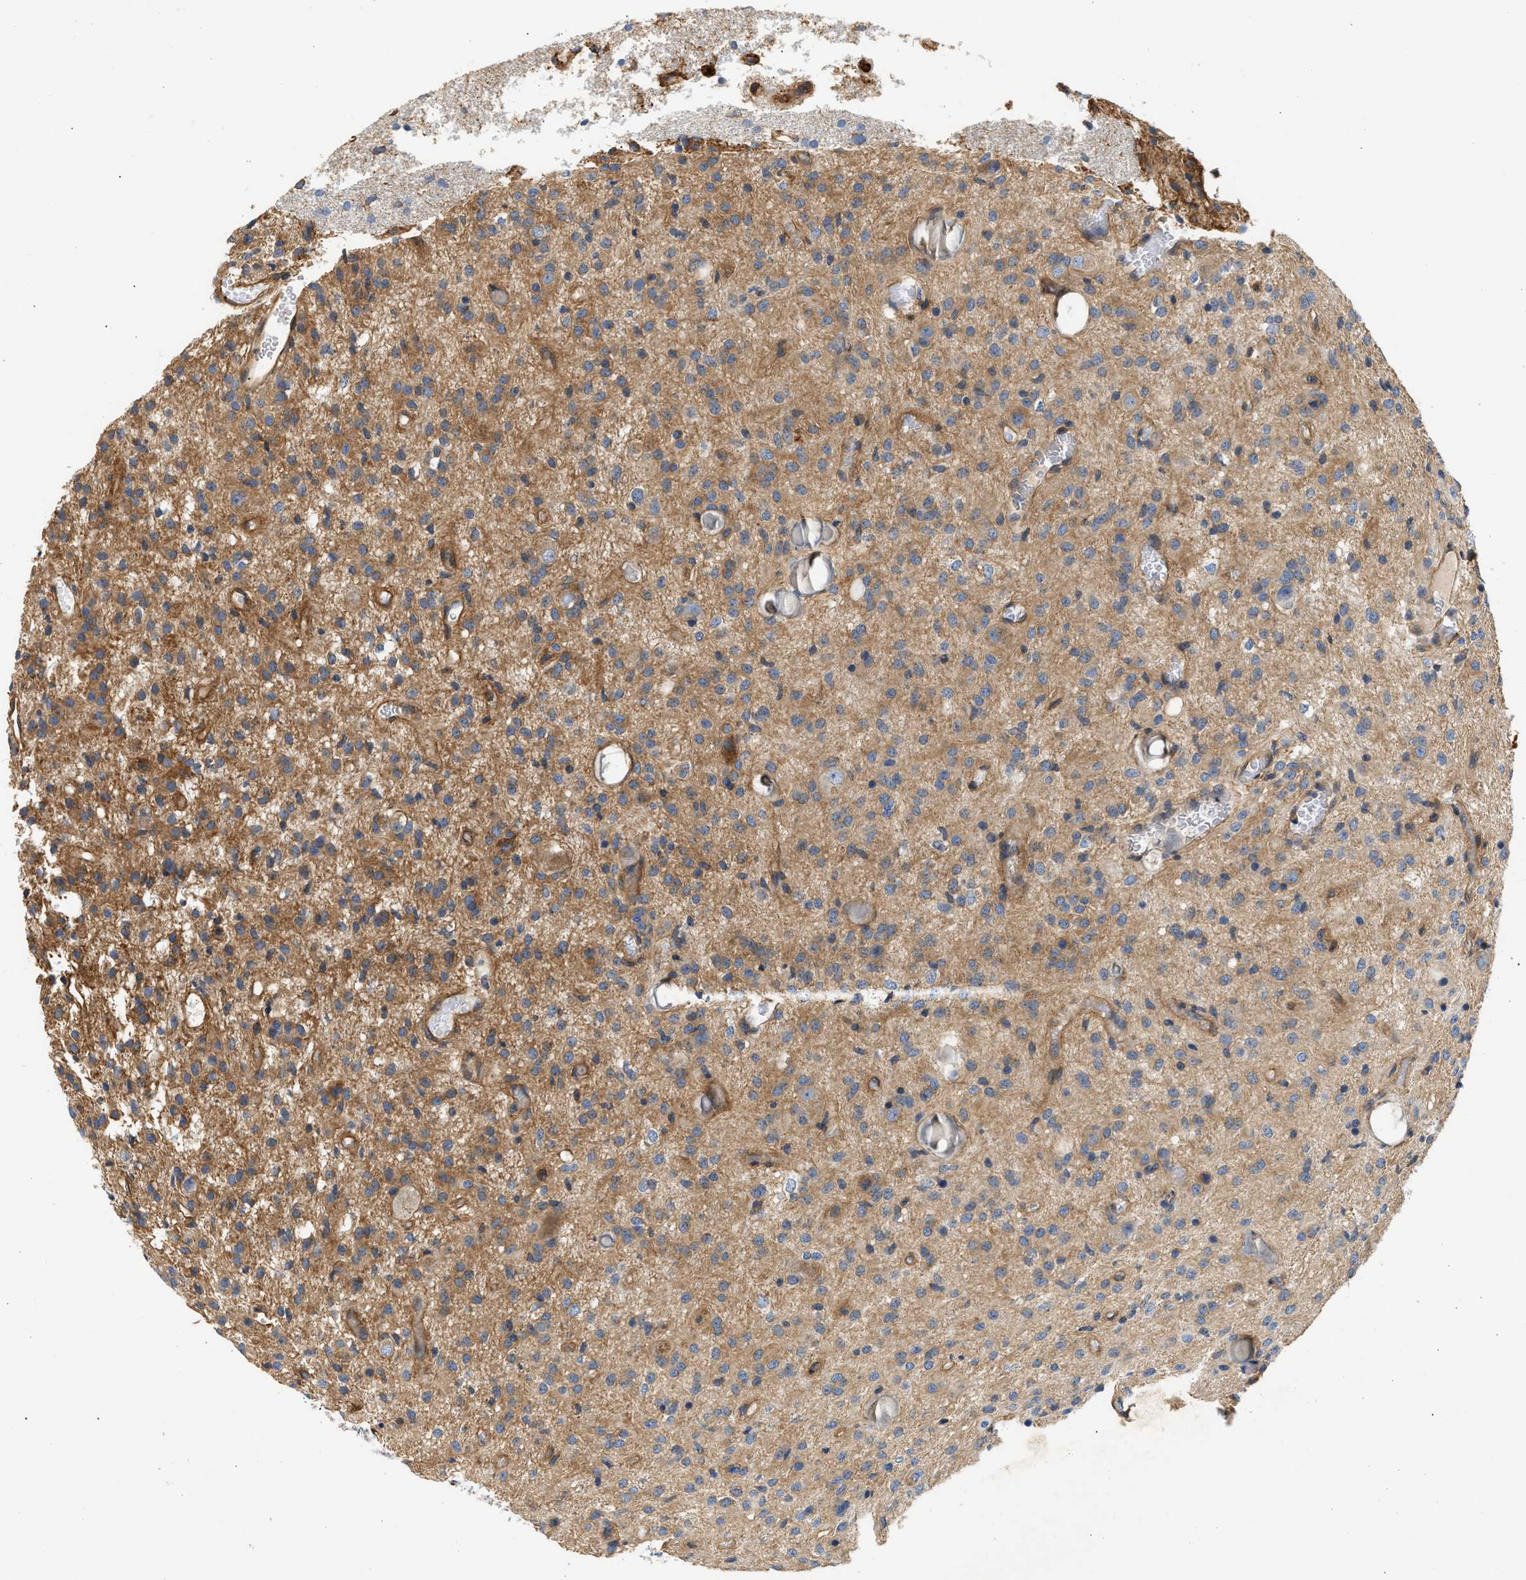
{"staining": {"intensity": "moderate", "quantity": "25%-75%", "location": "cytoplasmic/membranous"}, "tissue": "glioma", "cell_type": "Tumor cells", "image_type": "cancer", "snomed": [{"axis": "morphology", "description": "Glioma, malignant, High grade"}, {"axis": "topography", "description": "Brain"}], "caption": "A histopathology image showing moderate cytoplasmic/membranous positivity in about 25%-75% of tumor cells in glioma, as visualized by brown immunohistochemical staining.", "gene": "SAMD9L", "patient": {"sex": "female", "age": 59}}